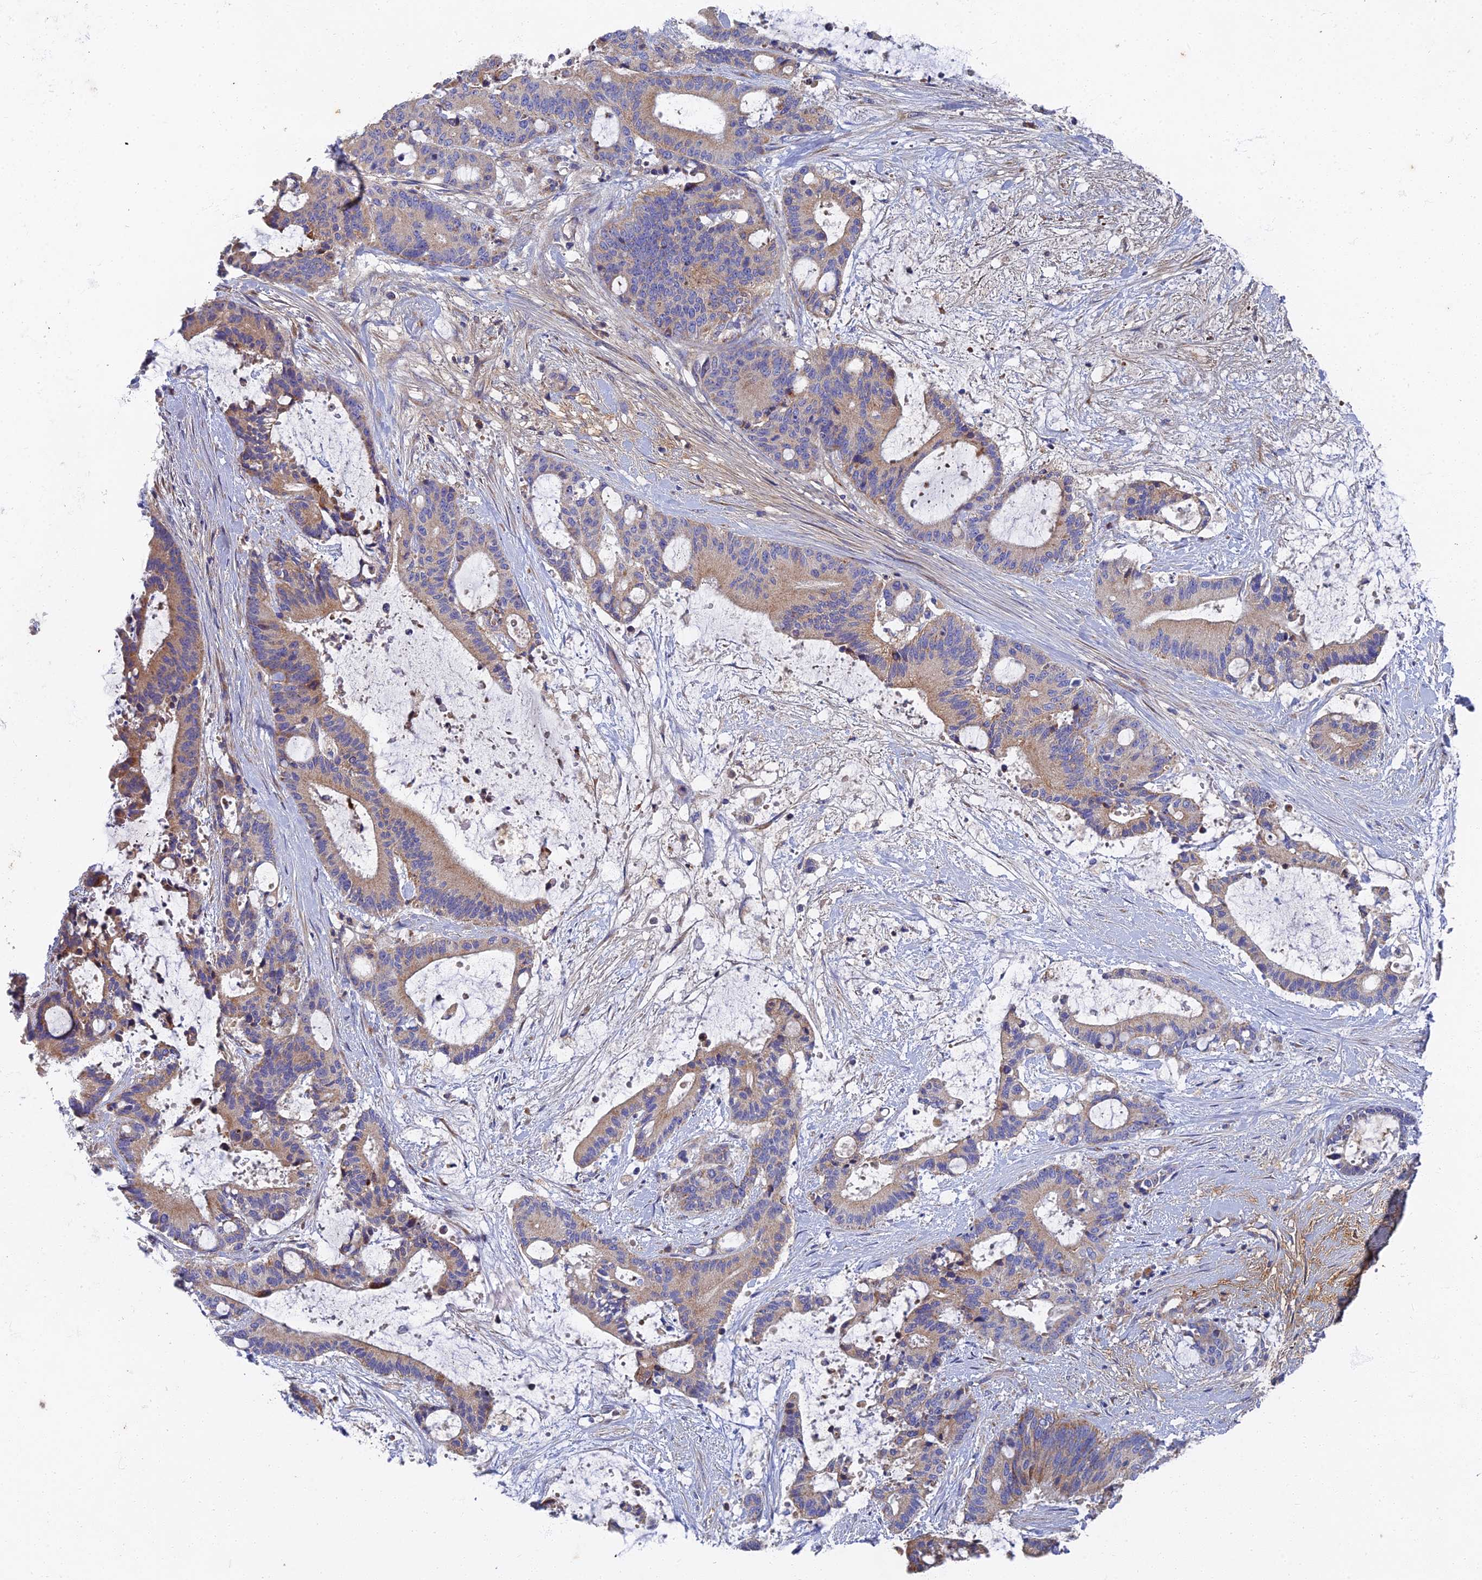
{"staining": {"intensity": "weak", "quantity": "25%-75%", "location": "cytoplasmic/membranous"}, "tissue": "liver cancer", "cell_type": "Tumor cells", "image_type": "cancer", "snomed": [{"axis": "morphology", "description": "Normal tissue, NOS"}, {"axis": "morphology", "description": "Cholangiocarcinoma"}, {"axis": "topography", "description": "Liver"}, {"axis": "topography", "description": "Peripheral nerve tissue"}], "caption": "Brown immunohistochemical staining in liver cancer (cholangiocarcinoma) displays weak cytoplasmic/membranous expression in about 25%-75% of tumor cells.", "gene": "RNASEK", "patient": {"sex": "female", "age": 73}}